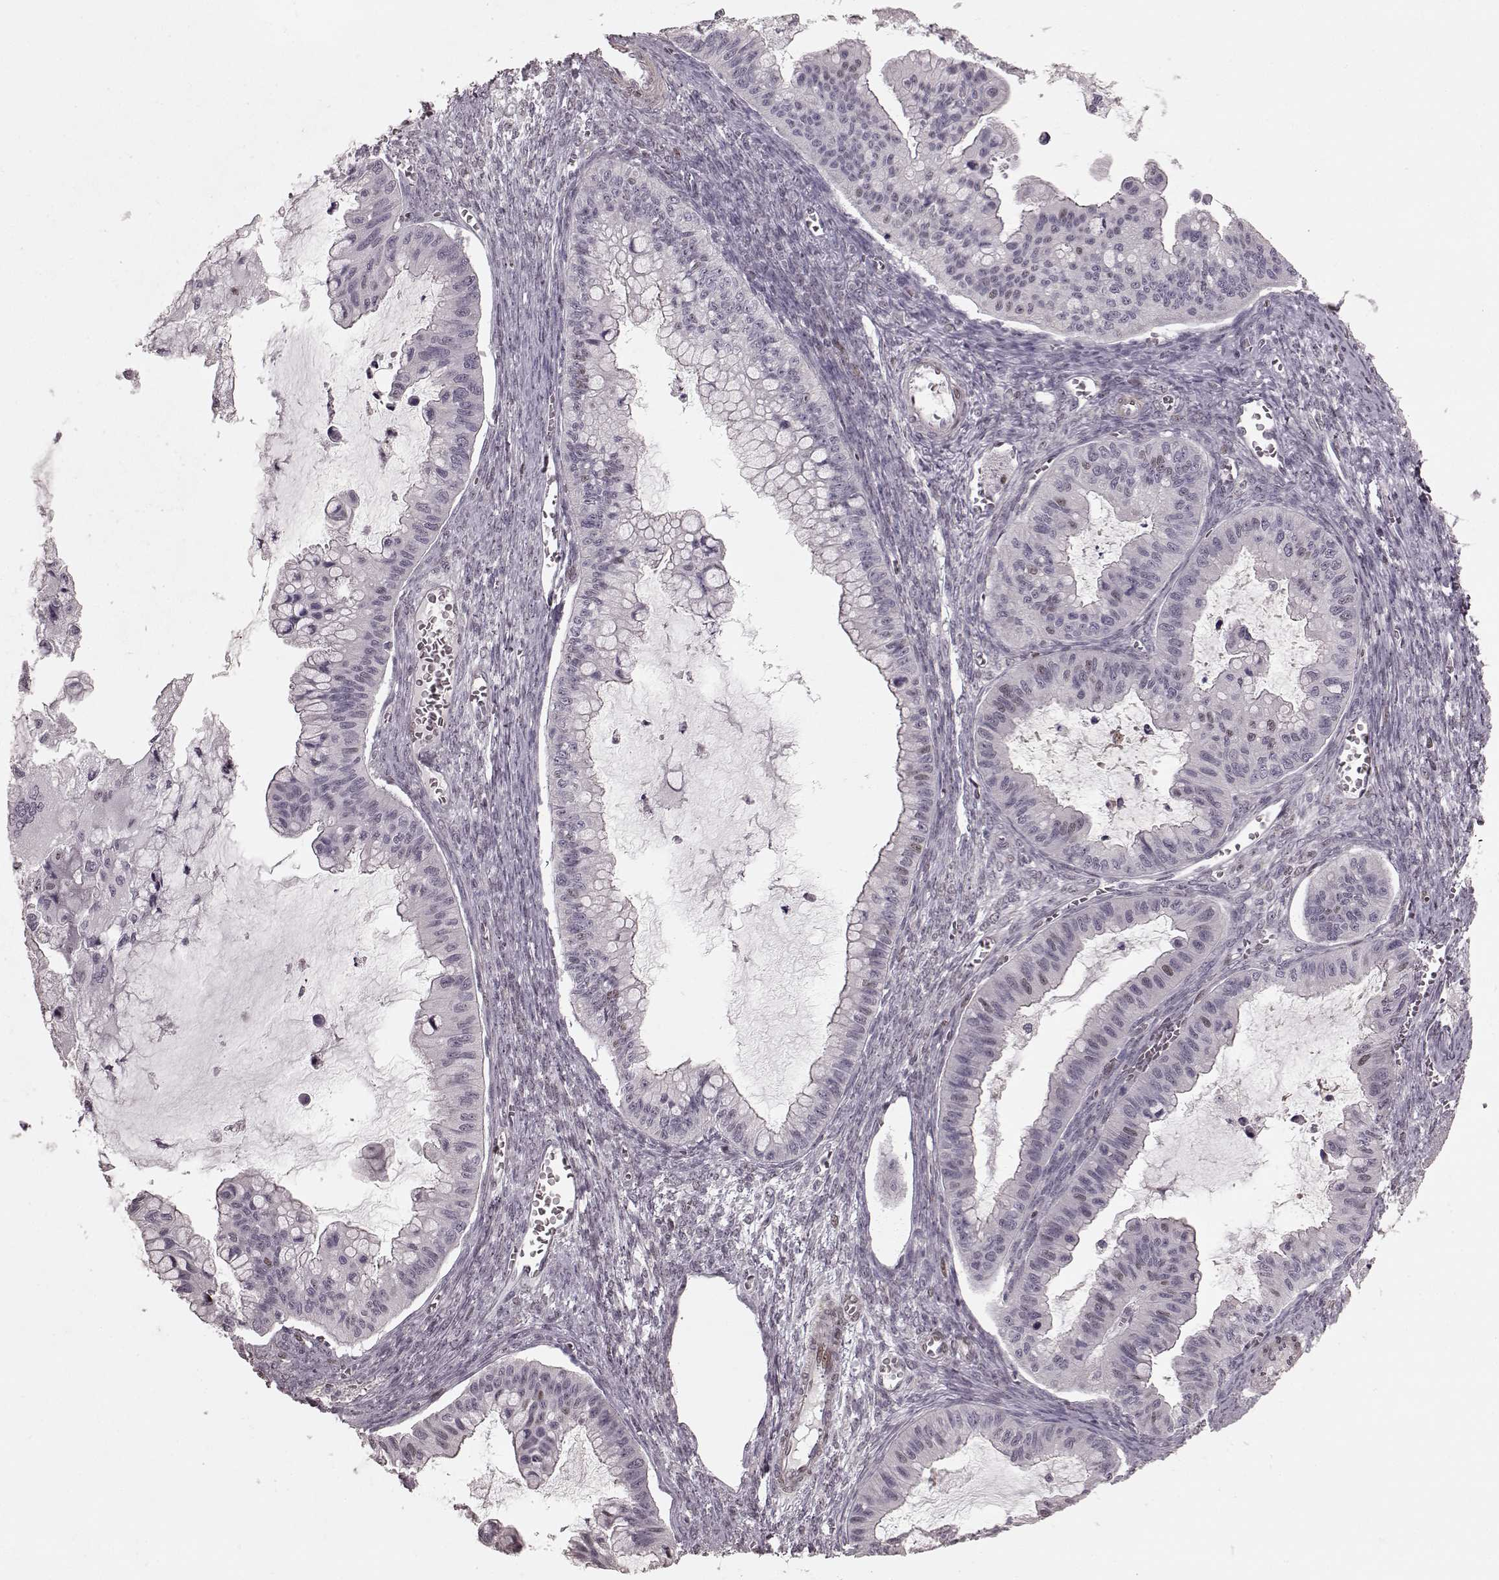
{"staining": {"intensity": "negative", "quantity": "none", "location": "none"}, "tissue": "ovarian cancer", "cell_type": "Tumor cells", "image_type": "cancer", "snomed": [{"axis": "morphology", "description": "Cystadenocarcinoma, mucinous, NOS"}, {"axis": "topography", "description": "Ovary"}], "caption": "Immunohistochemical staining of ovarian cancer reveals no significant positivity in tumor cells.", "gene": "NR2C1", "patient": {"sex": "female", "age": 72}}